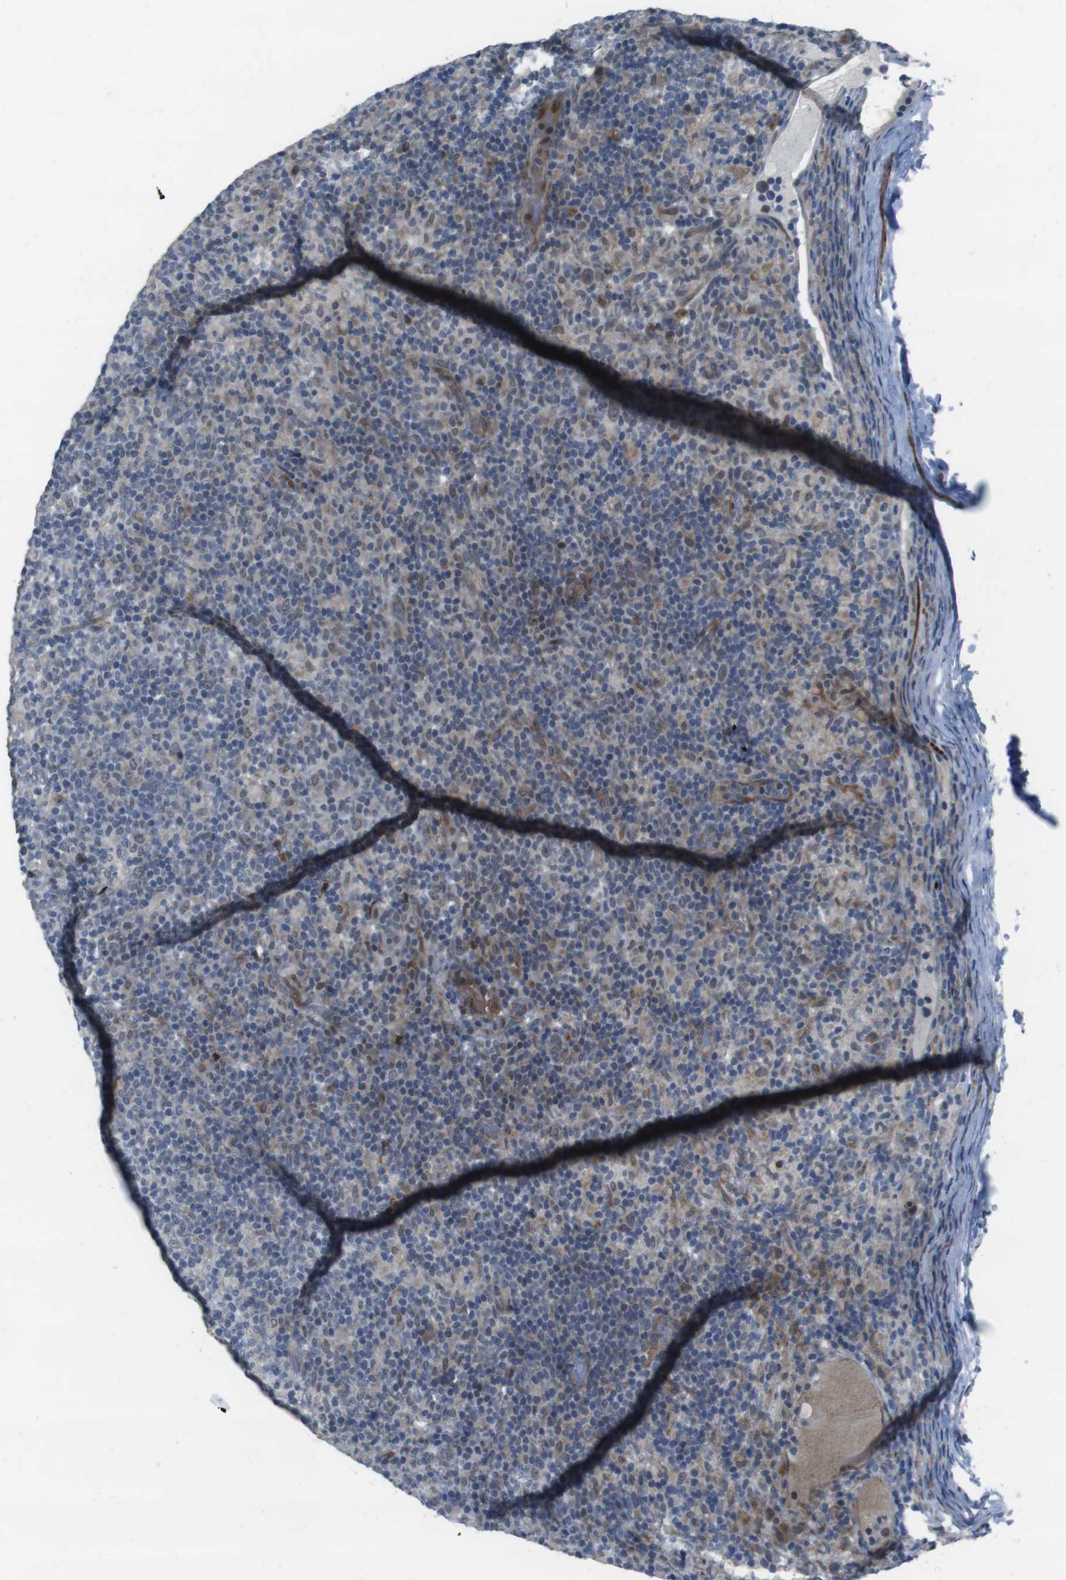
{"staining": {"intensity": "moderate", "quantity": "25%-75%", "location": "cytoplasmic/membranous,nuclear"}, "tissue": "lymphoma", "cell_type": "Tumor cells", "image_type": "cancer", "snomed": [{"axis": "morphology", "description": "Hodgkin's disease, NOS"}, {"axis": "topography", "description": "Lymph node"}], "caption": "This photomicrograph exhibits Hodgkin's disease stained with IHC to label a protein in brown. The cytoplasmic/membranous and nuclear of tumor cells show moderate positivity for the protein. Nuclei are counter-stained blue.", "gene": "PBRM1", "patient": {"sex": "male", "age": 70}}